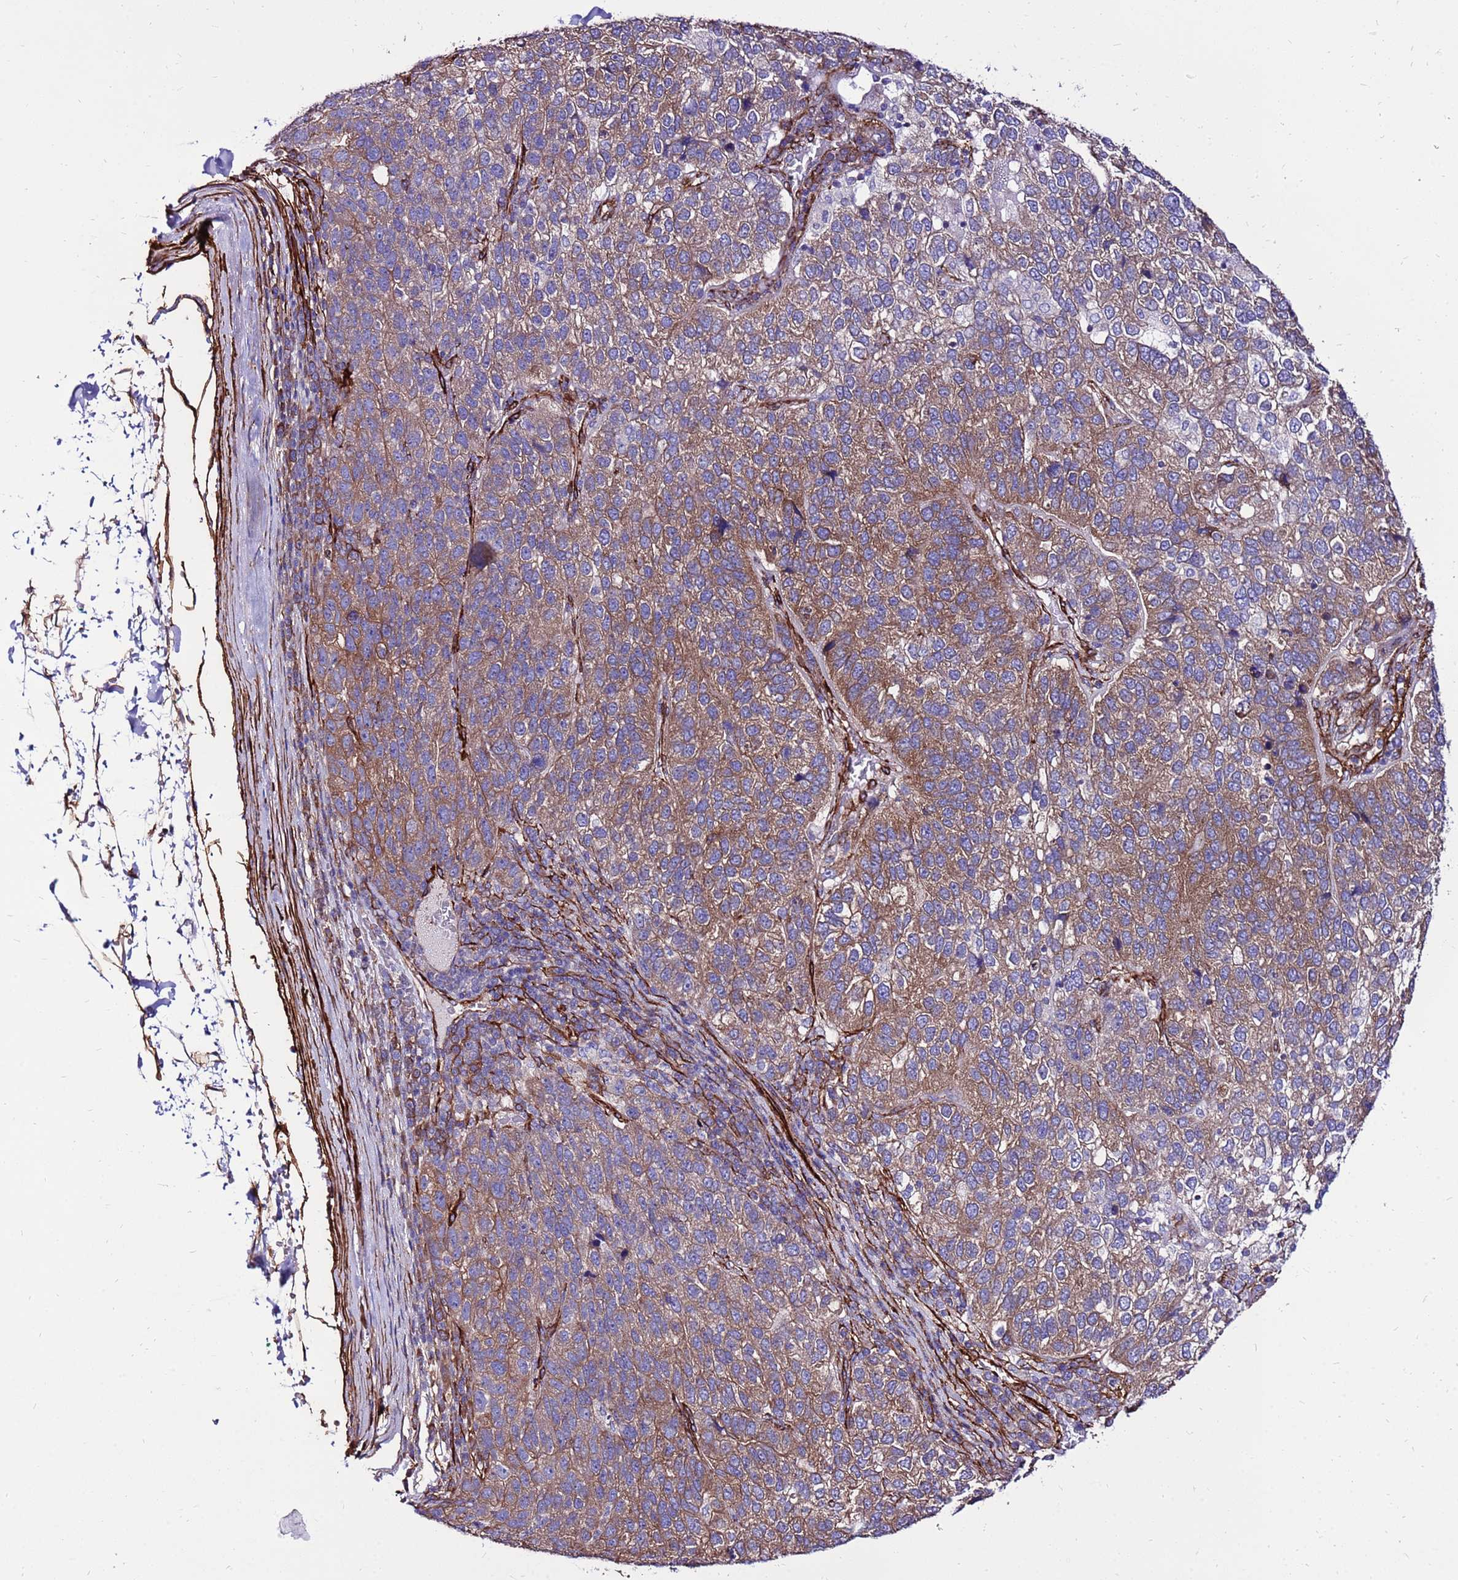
{"staining": {"intensity": "moderate", "quantity": ">75%", "location": "cytoplasmic/membranous"}, "tissue": "pancreatic cancer", "cell_type": "Tumor cells", "image_type": "cancer", "snomed": [{"axis": "morphology", "description": "Adenocarcinoma, NOS"}, {"axis": "topography", "description": "Pancreas"}], "caption": "IHC of pancreatic adenocarcinoma displays medium levels of moderate cytoplasmic/membranous expression in approximately >75% of tumor cells. (brown staining indicates protein expression, while blue staining denotes nuclei).", "gene": "EI24", "patient": {"sex": "female", "age": 61}}